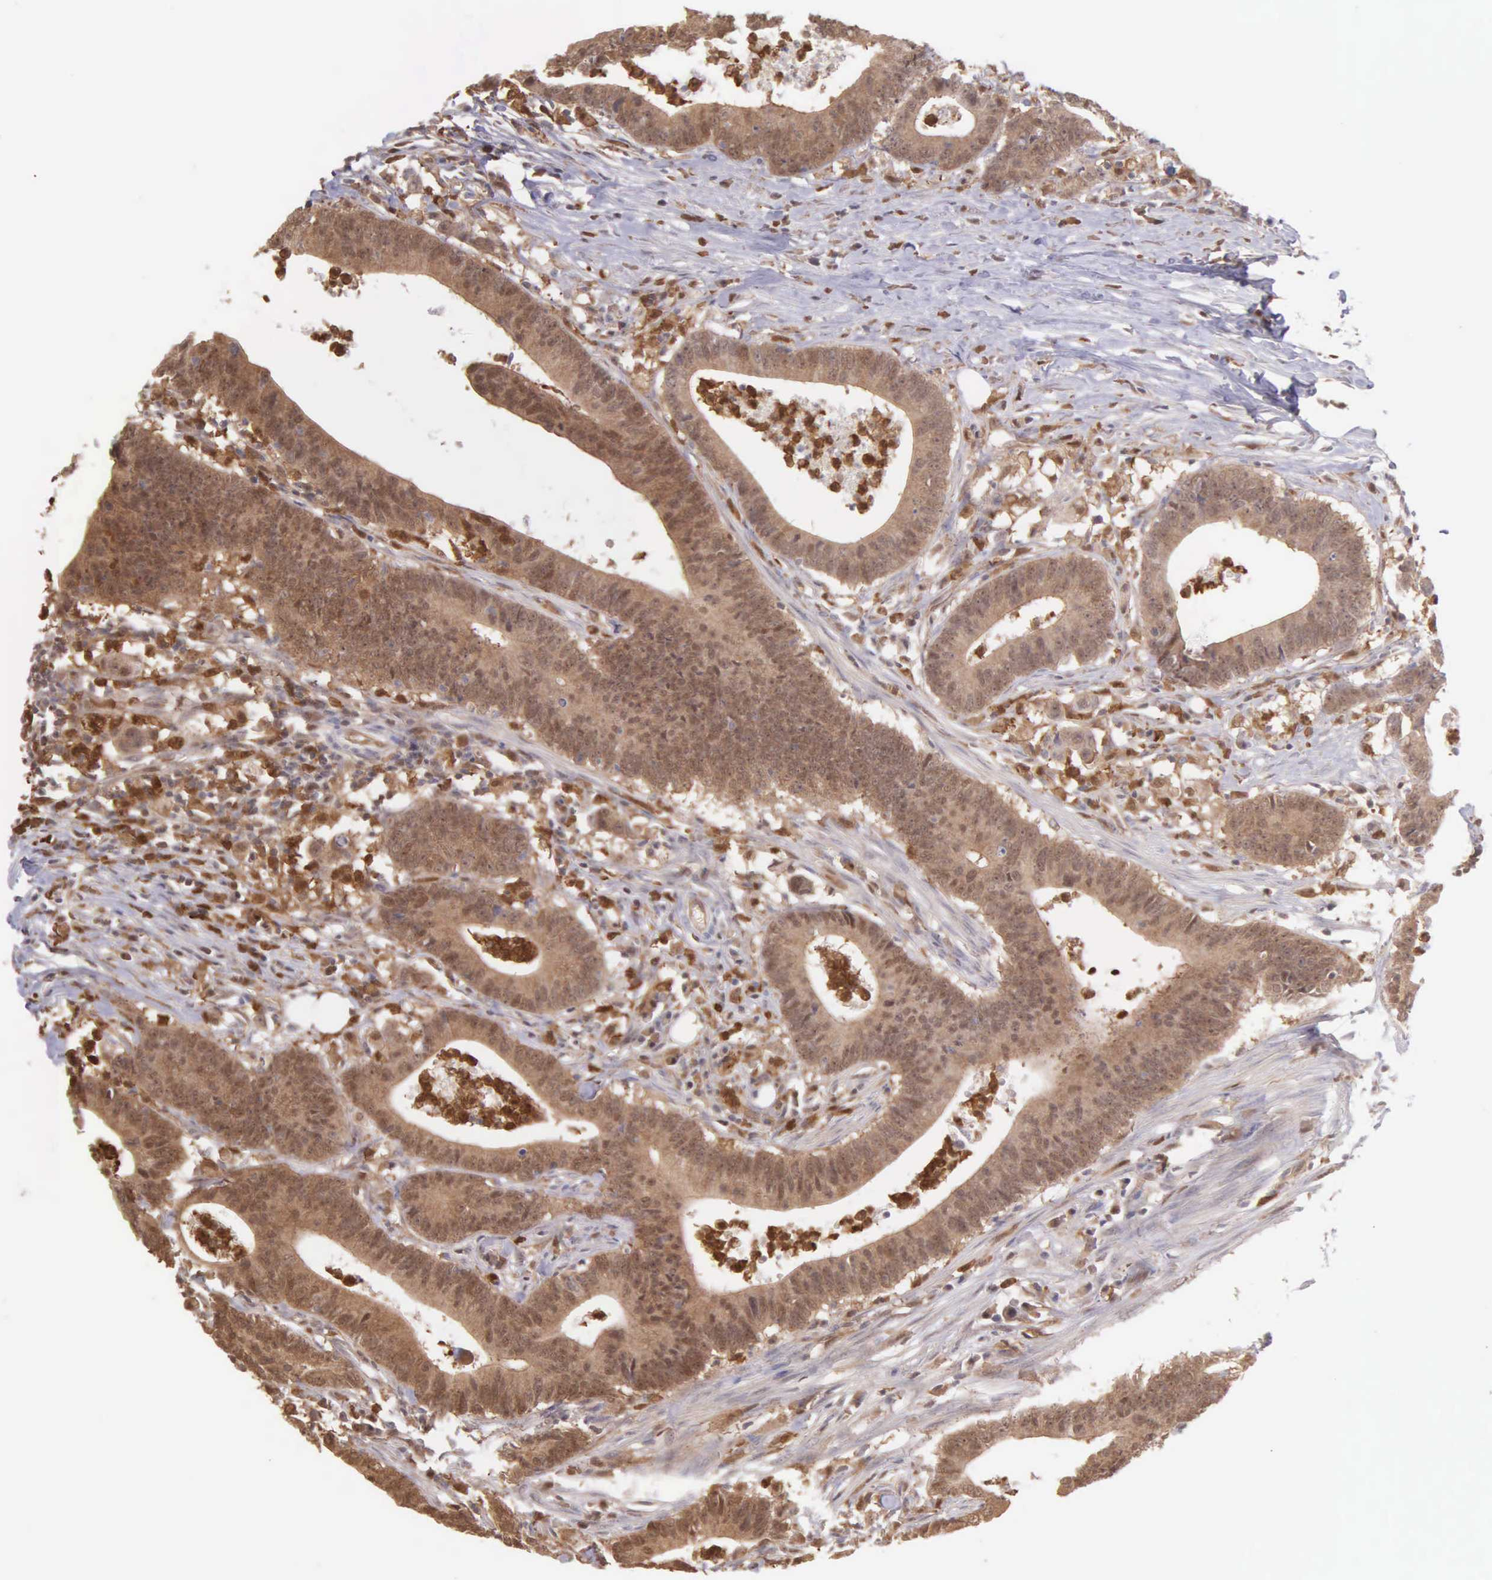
{"staining": {"intensity": "moderate", "quantity": ">75%", "location": "cytoplasmic/membranous"}, "tissue": "colorectal cancer", "cell_type": "Tumor cells", "image_type": "cancer", "snomed": [{"axis": "morphology", "description": "Adenocarcinoma, NOS"}, {"axis": "topography", "description": "Colon"}], "caption": "Human colorectal adenocarcinoma stained with a brown dye reveals moderate cytoplasmic/membranous positive expression in about >75% of tumor cells.", "gene": "BID", "patient": {"sex": "male", "age": 55}}